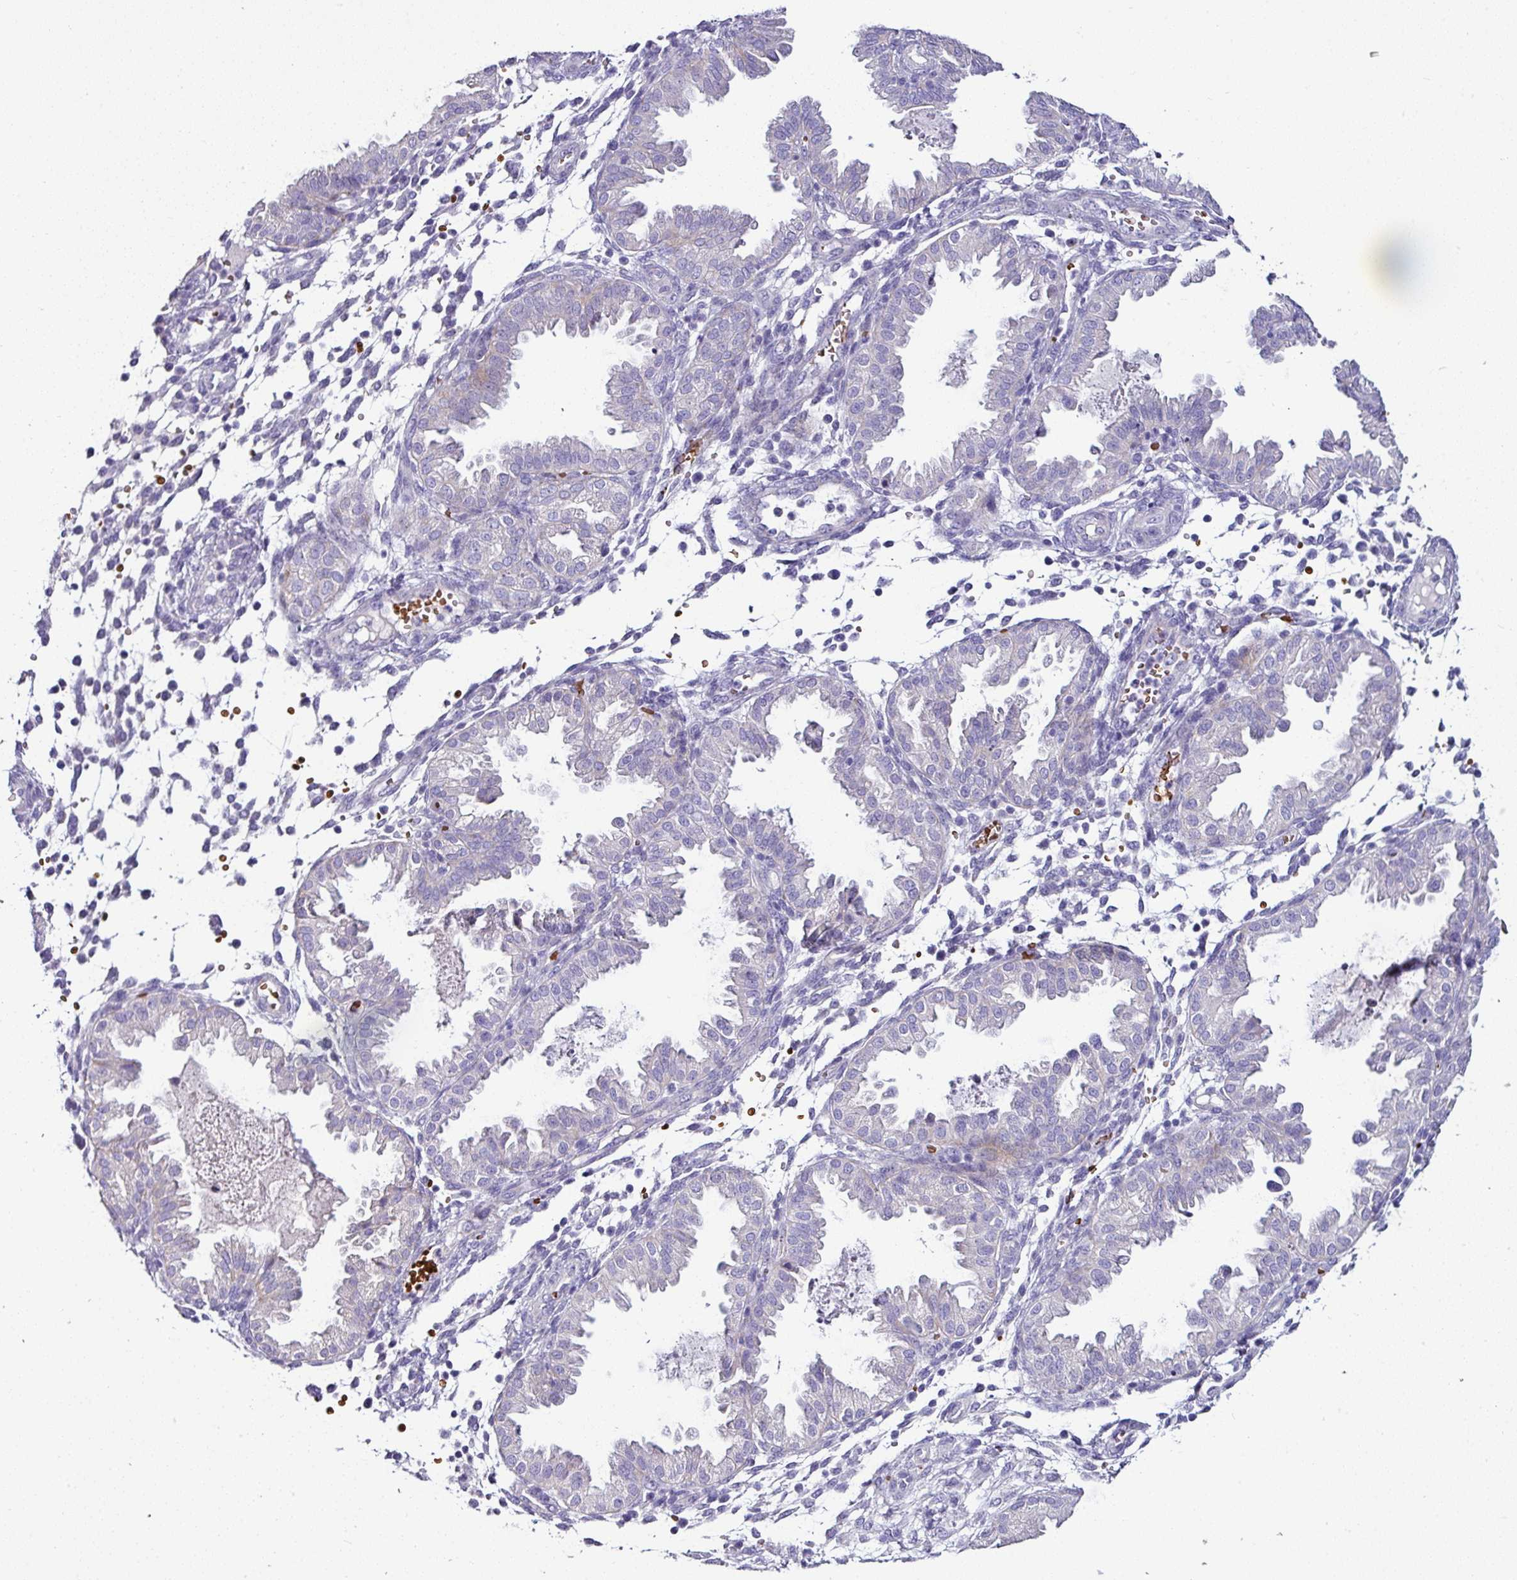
{"staining": {"intensity": "negative", "quantity": "none", "location": "none"}, "tissue": "endometrium", "cell_type": "Cells in endometrial stroma", "image_type": "normal", "snomed": [{"axis": "morphology", "description": "Normal tissue, NOS"}, {"axis": "topography", "description": "Endometrium"}], "caption": "This is an immunohistochemistry micrograph of normal endometrium. There is no expression in cells in endometrial stroma.", "gene": "NAPSA", "patient": {"sex": "female", "age": 33}}